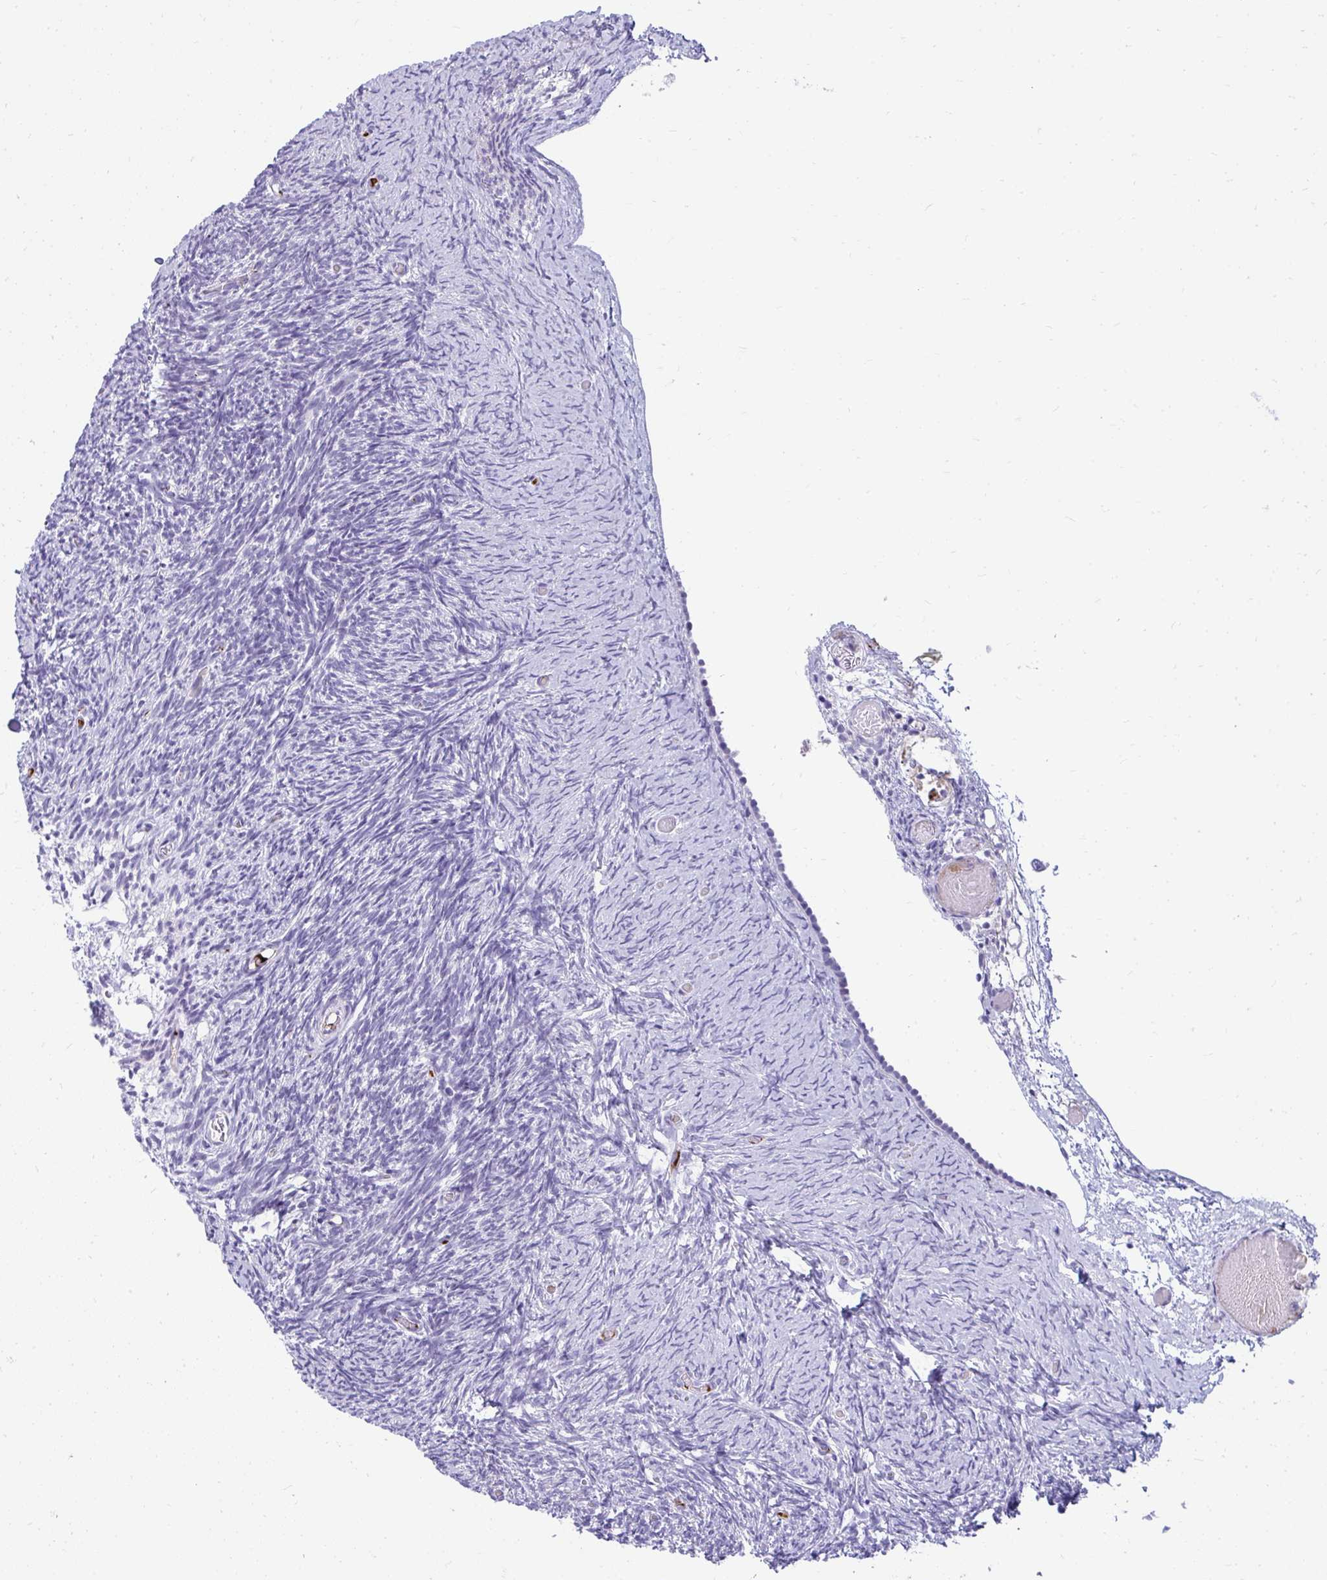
{"staining": {"intensity": "negative", "quantity": "none", "location": "none"}, "tissue": "ovary", "cell_type": "Follicle cells", "image_type": "normal", "snomed": [{"axis": "morphology", "description": "Normal tissue, NOS"}, {"axis": "topography", "description": "Ovary"}], "caption": "Immunohistochemistry (IHC) histopathology image of benign ovary stained for a protein (brown), which demonstrates no staining in follicle cells.", "gene": "TSBP1", "patient": {"sex": "female", "age": 39}}